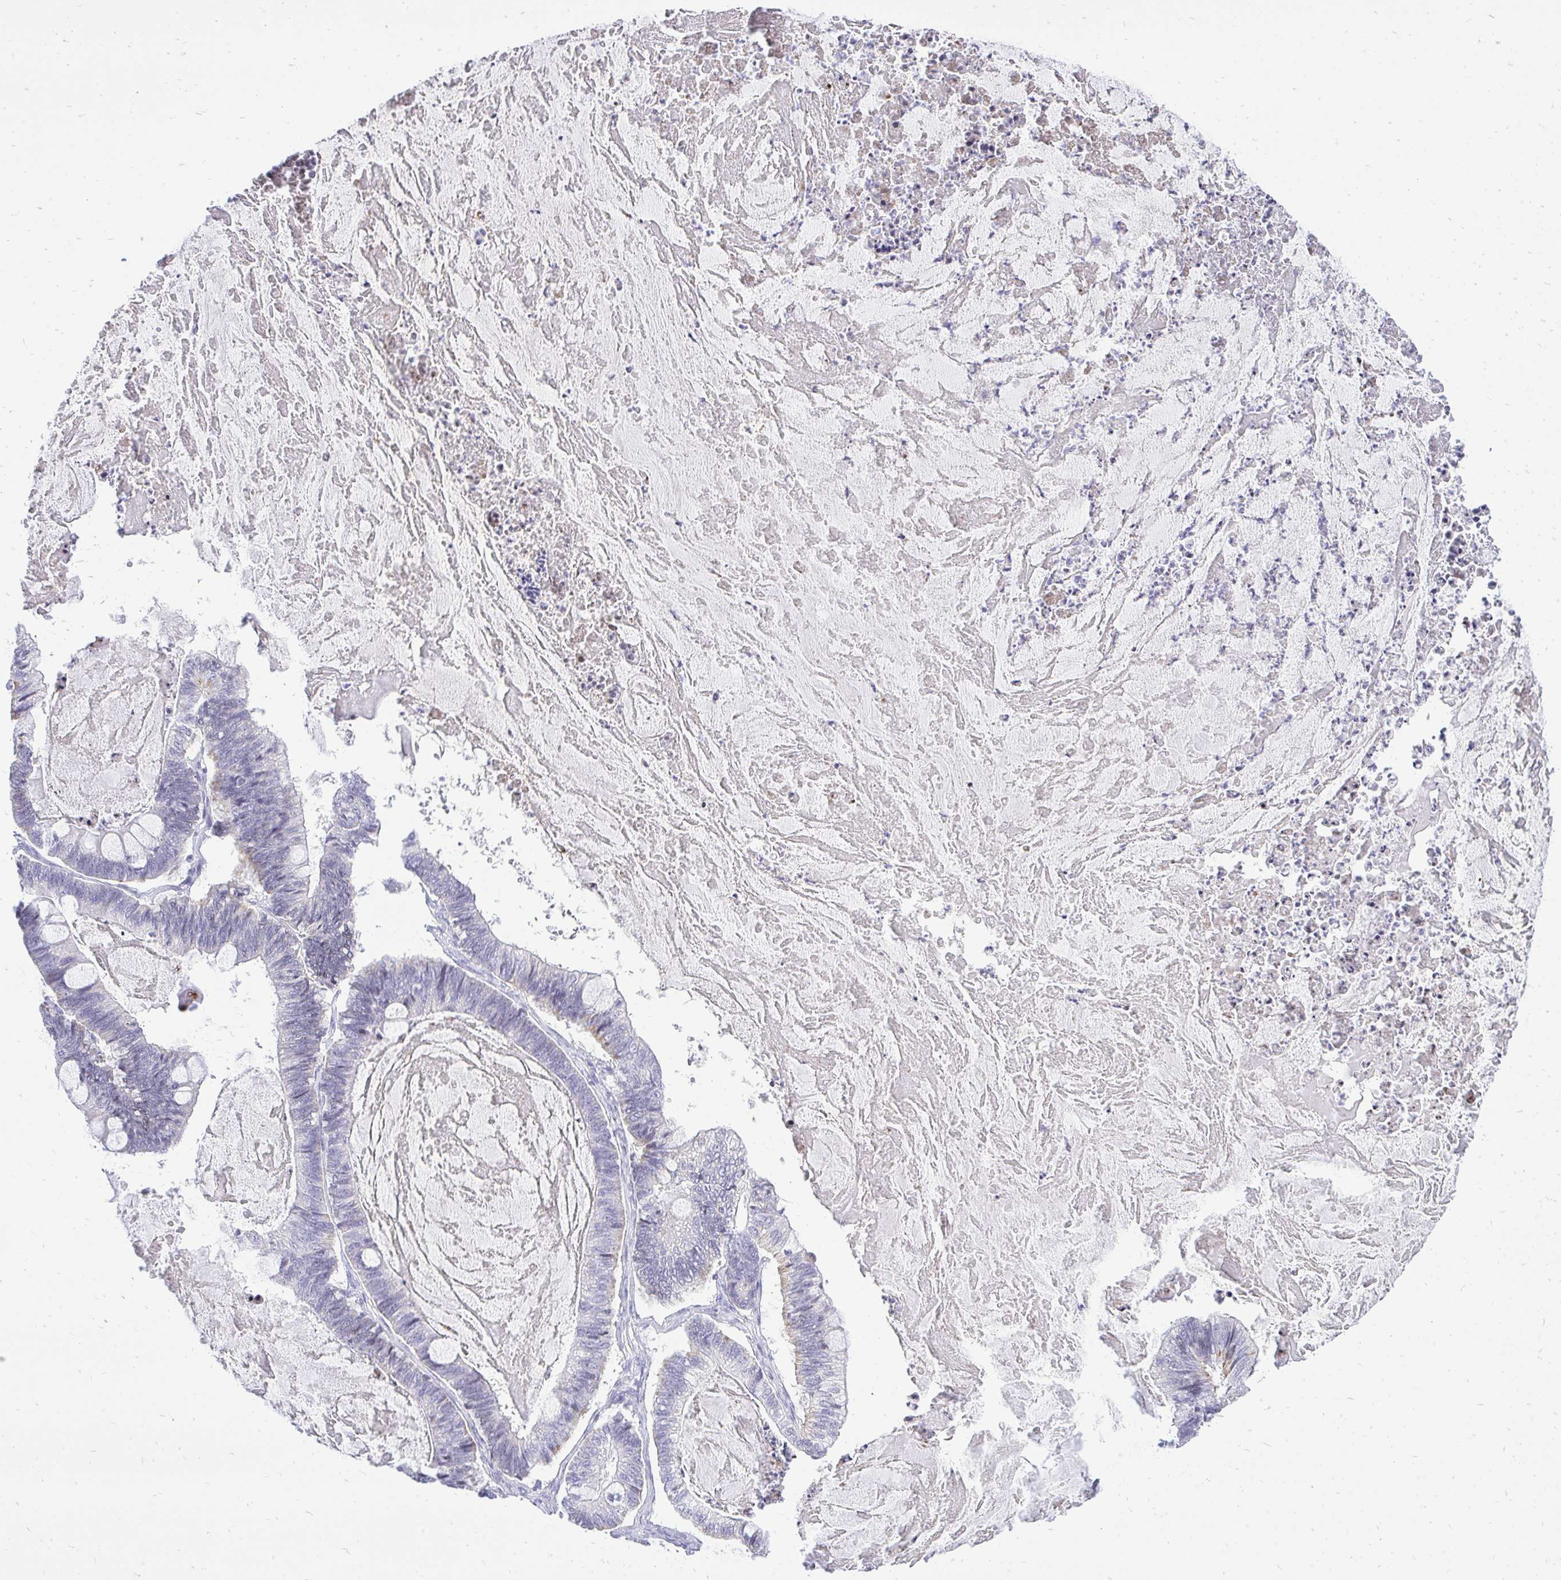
{"staining": {"intensity": "negative", "quantity": "none", "location": "none"}, "tissue": "ovarian cancer", "cell_type": "Tumor cells", "image_type": "cancer", "snomed": [{"axis": "morphology", "description": "Cystadenocarcinoma, mucinous, NOS"}, {"axis": "topography", "description": "Ovary"}], "caption": "Ovarian cancer was stained to show a protein in brown. There is no significant positivity in tumor cells. The staining was performed using DAB (3,3'-diaminobenzidine) to visualize the protein expression in brown, while the nuclei were stained in blue with hematoxylin (Magnification: 20x).", "gene": "GABRA1", "patient": {"sex": "female", "age": 61}}